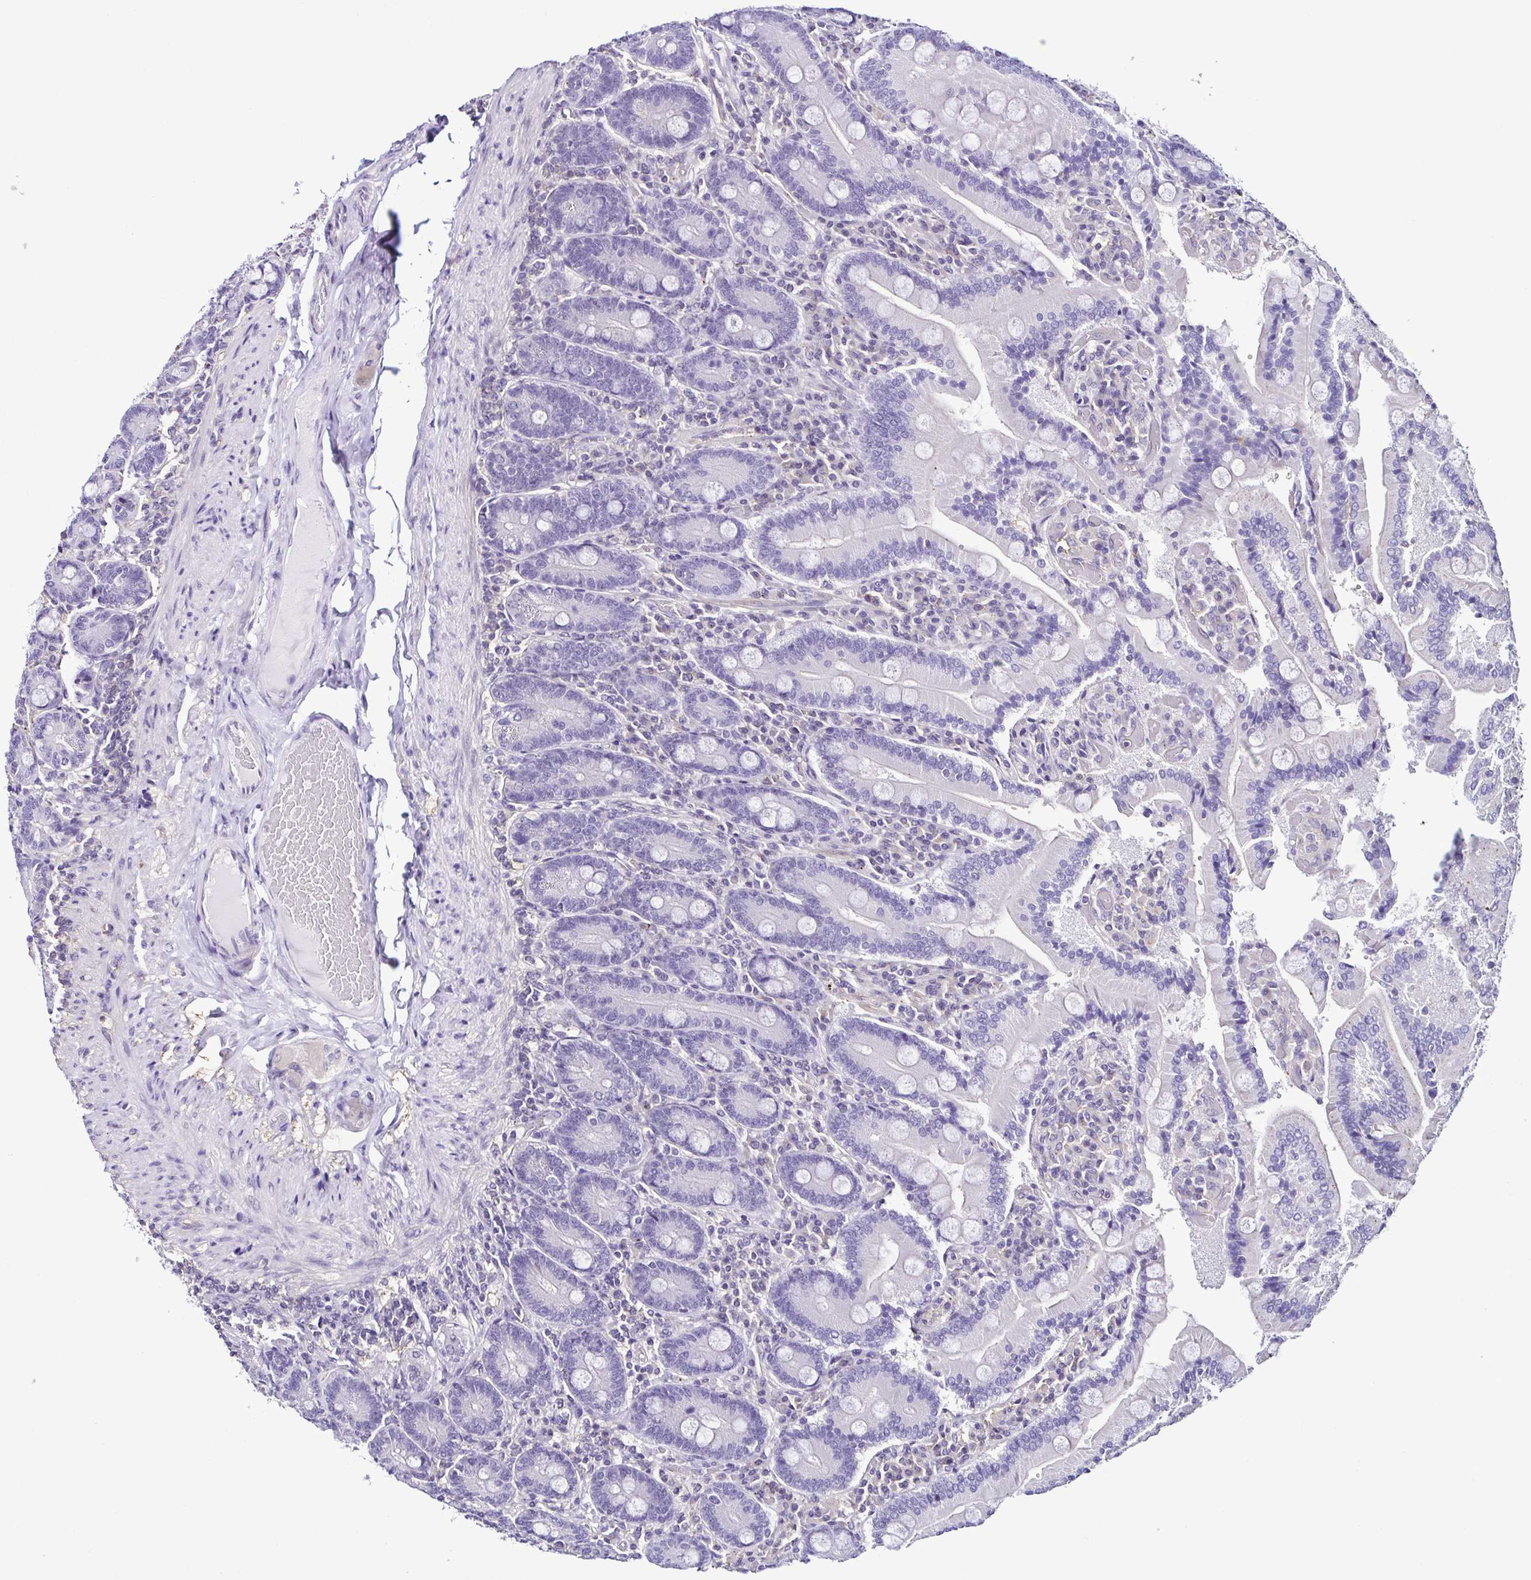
{"staining": {"intensity": "negative", "quantity": "none", "location": "none"}, "tissue": "duodenum", "cell_type": "Glandular cells", "image_type": "normal", "snomed": [{"axis": "morphology", "description": "Normal tissue, NOS"}, {"axis": "topography", "description": "Duodenum"}], "caption": "Image shows no significant protein staining in glandular cells of unremarkable duodenum.", "gene": "TNNT2", "patient": {"sex": "female", "age": 62}}